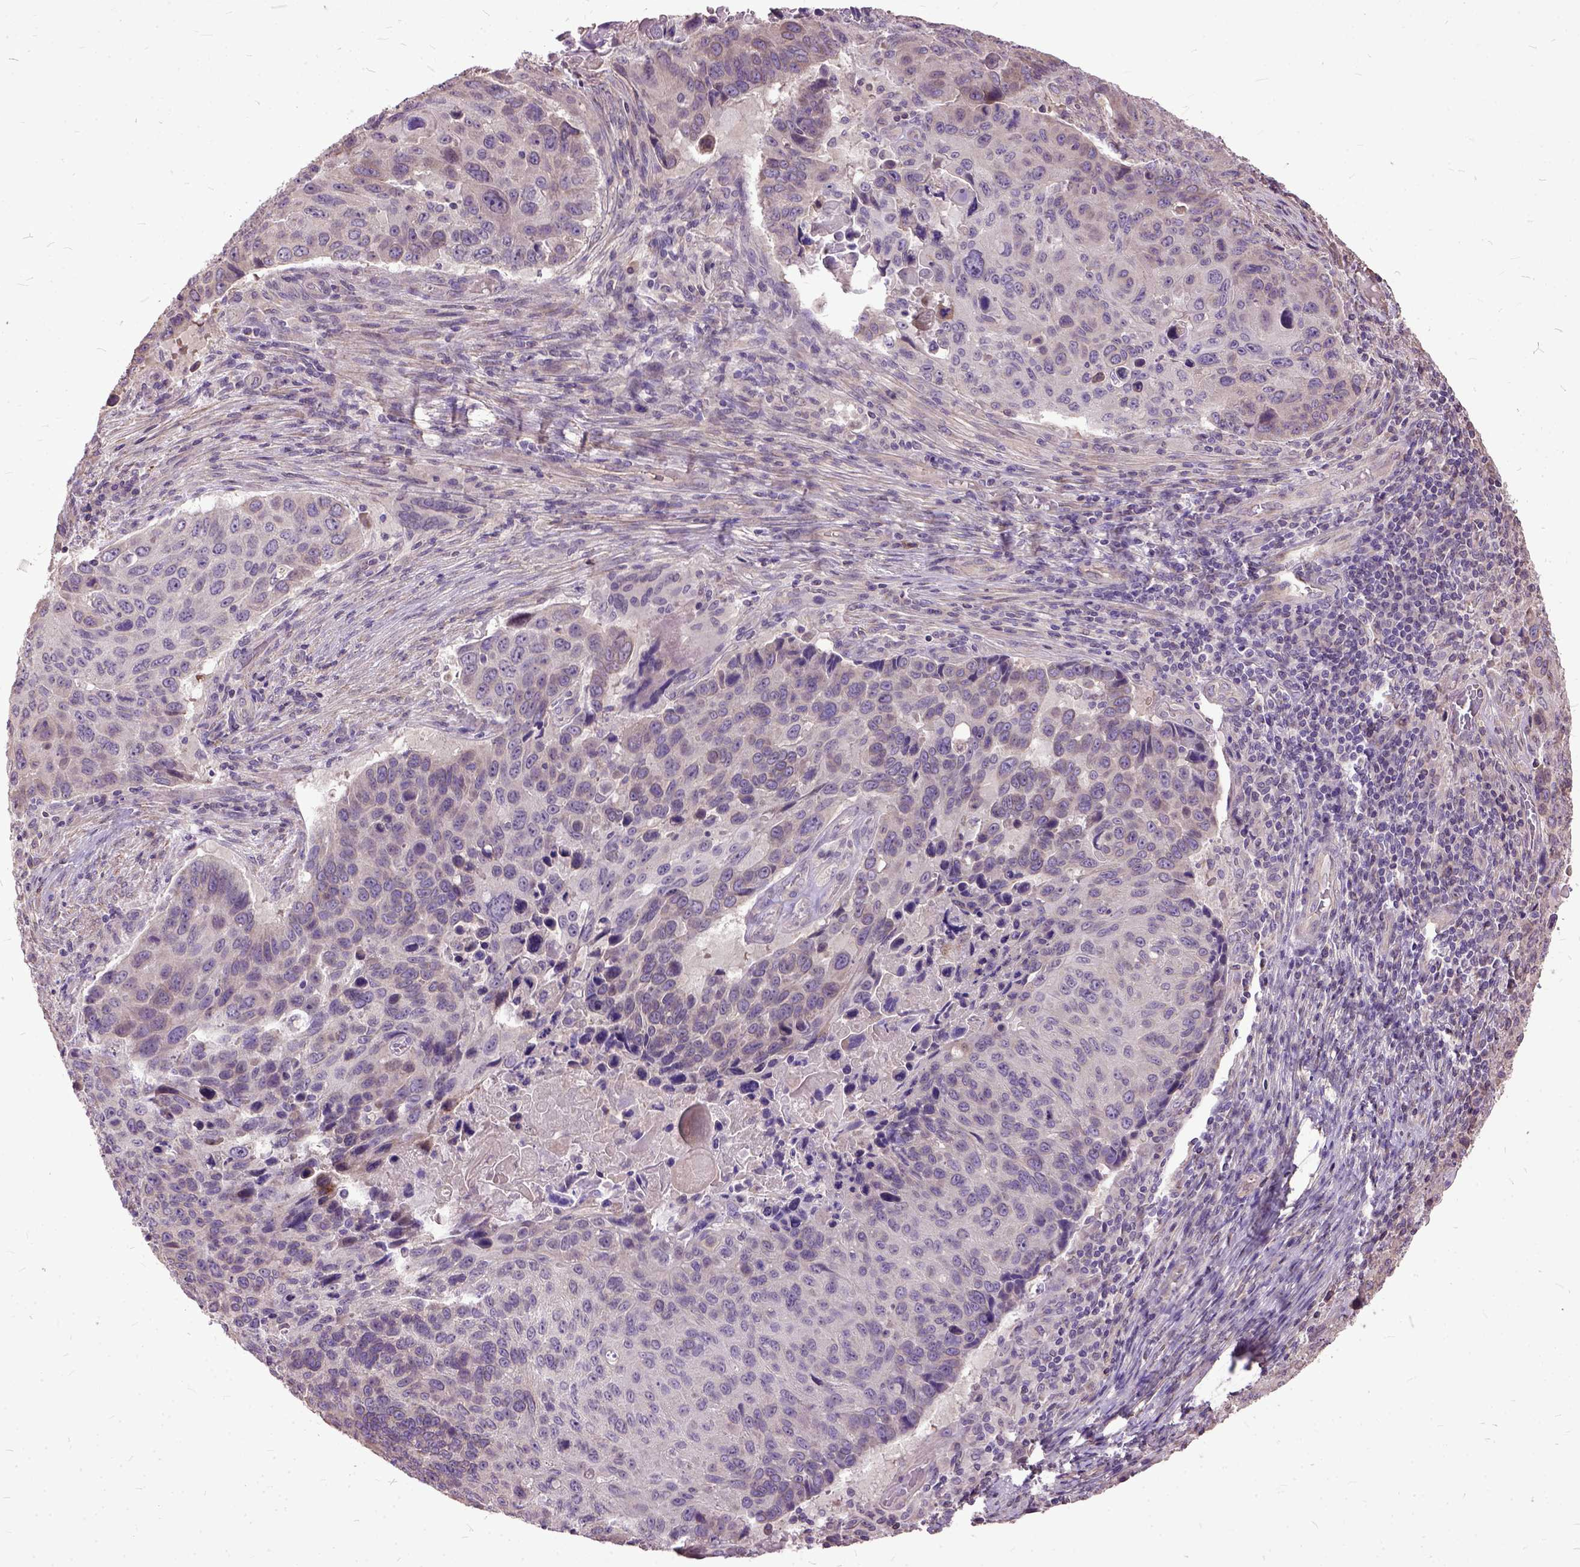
{"staining": {"intensity": "weak", "quantity": "25%-75%", "location": "cytoplasmic/membranous"}, "tissue": "lung cancer", "cell_type": "Tumor cells", "image_type": "cancer", "snomed": [{"axis": "morphology", "description": "Squamous cell carcinoma, NOS"}, {"axis": "topography", "description": "Lung"}], "caption": "Protein expression analysis of human lung cancer reveals weak cytoplasmic/membranous positivity in about 25%-75% of tumor cells.", "gene": "AREG", "patient": {"sex": "male", "age": 68}}